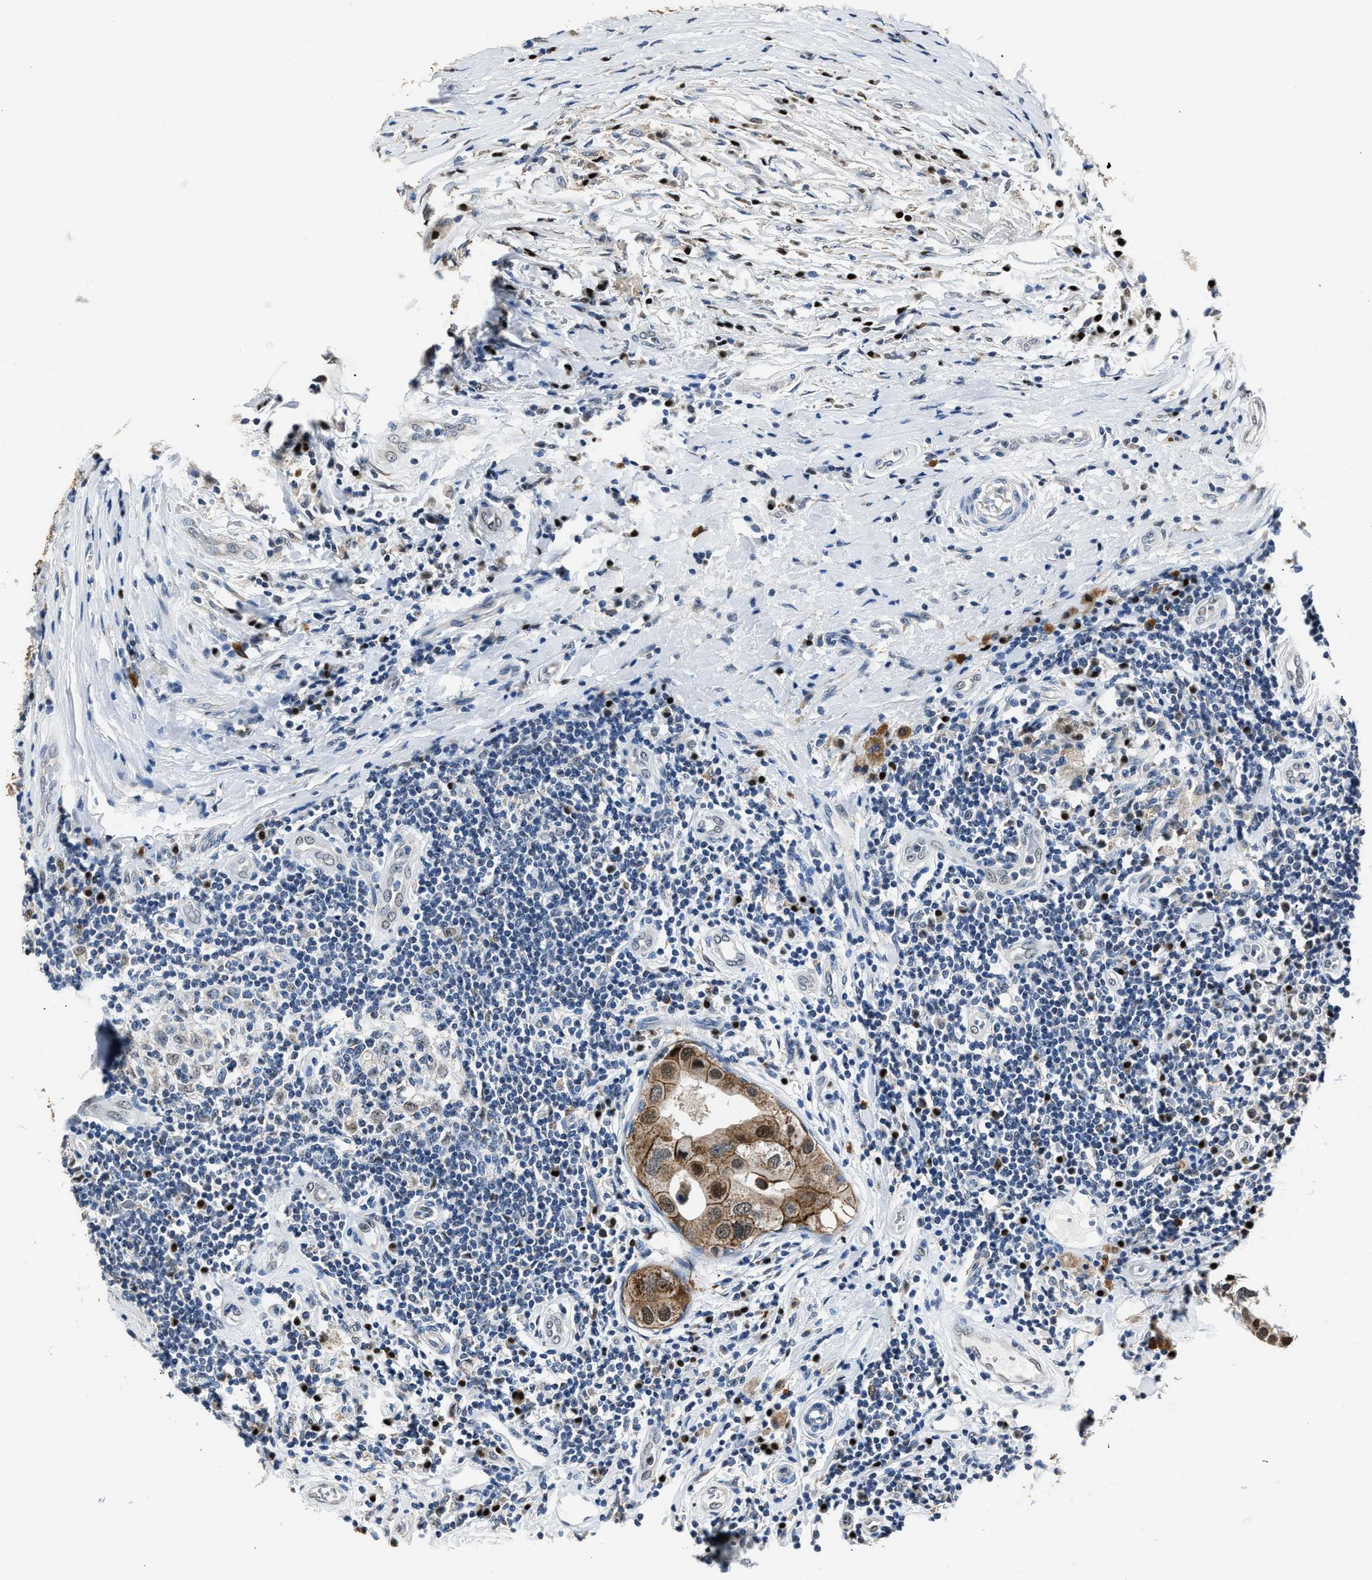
{"staining": {"intensity": "moderate", "quantity": ">75%", "location": "cytoplasmic/membranous,nuclear"}, "tissue": "breast cancer", "cell_type": "Tumor cells", "image_type": "cancer", "snomed": [{"axis": "morphology", "description": "Duct carcinoma"}, {"axis": "topography", "description": "Breast"}], "caption": "Breast intraductal carcinoma stained with a protein marker shows moderate staining in tumor cells.", "gene": "NSUN5", "patient": {"sex": "female", "age": 27}}